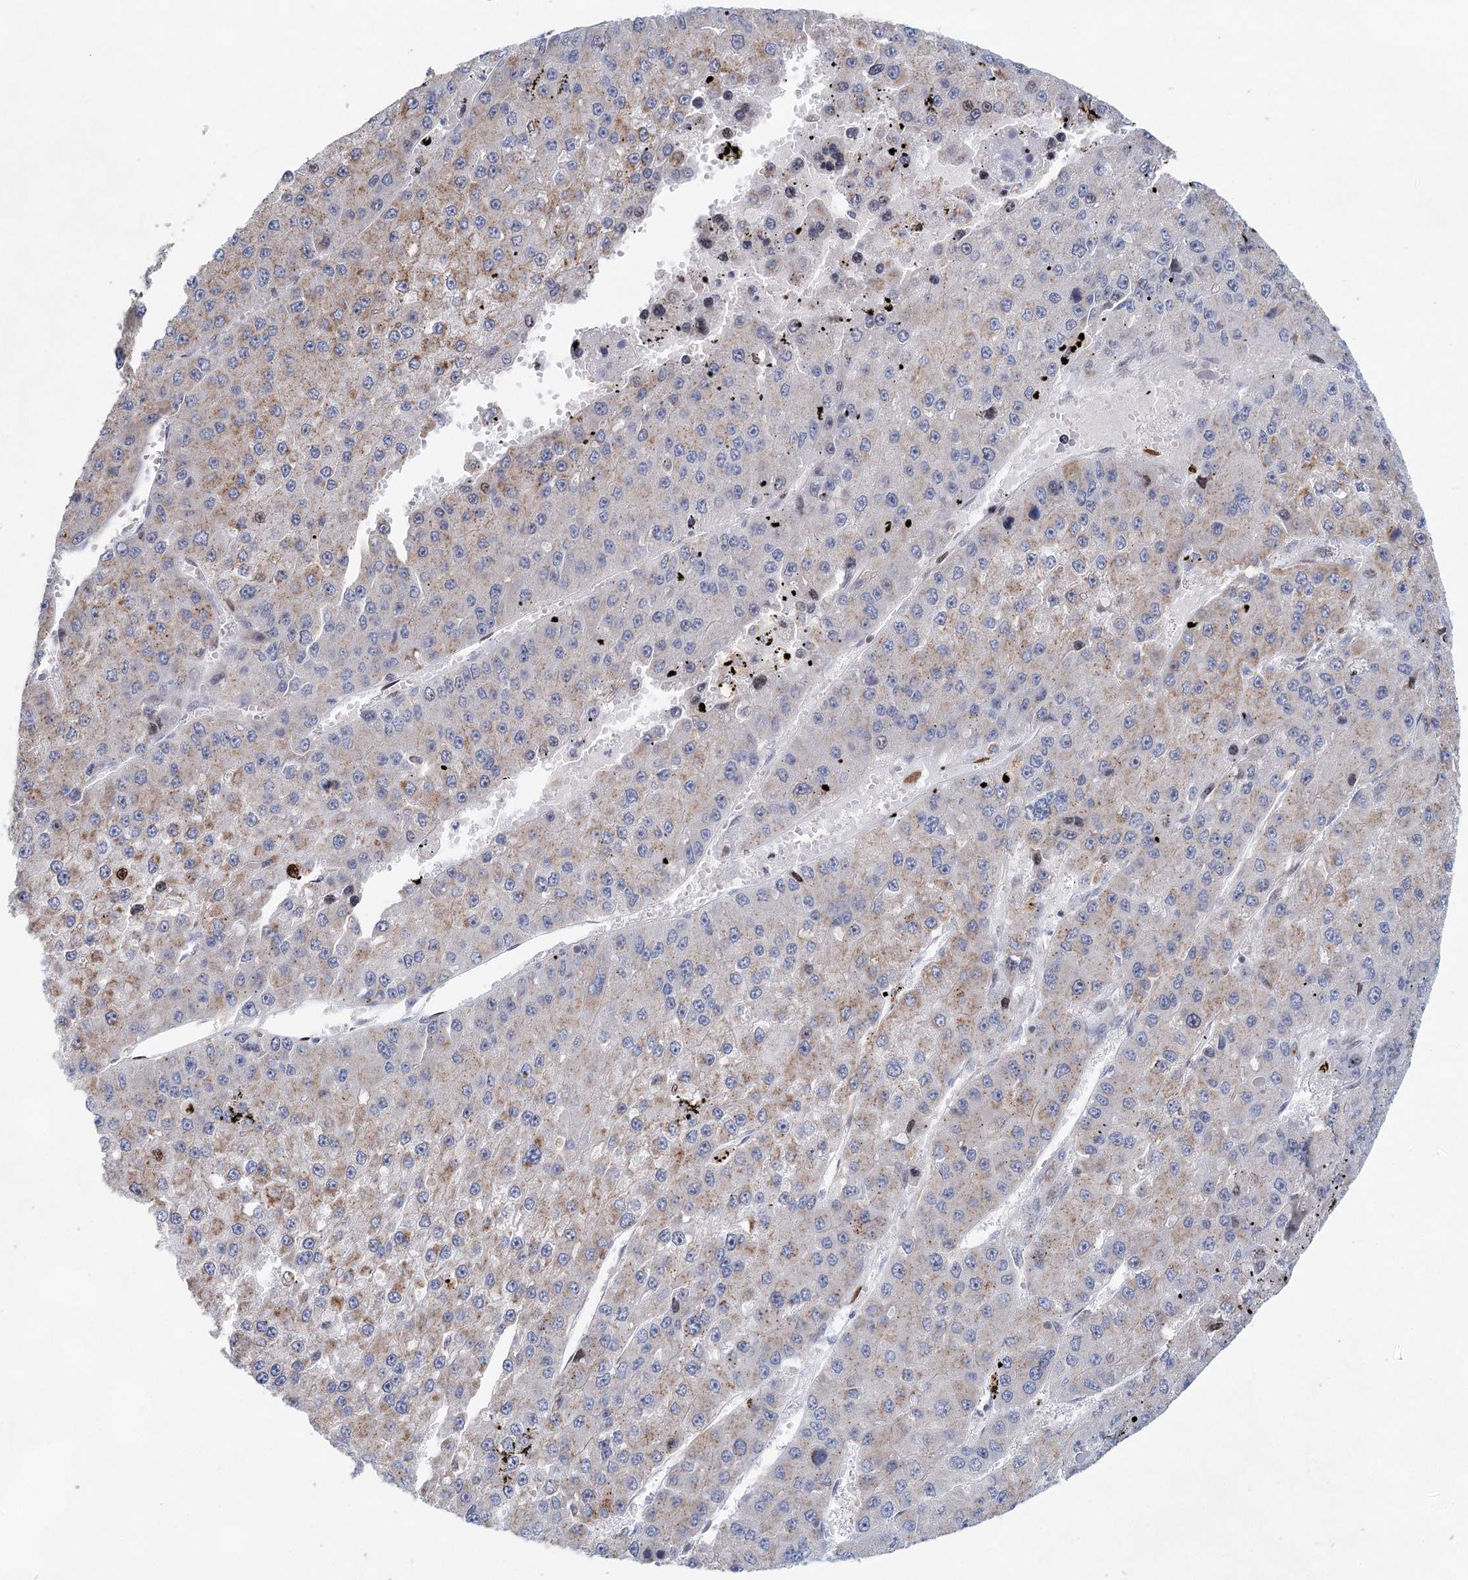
{"staining": {"intensity": "weak", "quantity": "25%-75%", "location": "cytoplasmic/membranous"}, "tissue": "liver cancer", "cell_type": "Tumor cells", "image_type": "cancer", "snomed": [{"axis": "morphology", "description": "Carcinoma, Hepatocellular, NOS"}, {"axis": "topography", "description": "Liver"}], "caption": "This is an image of immunohistochemistry (IHC) staining of liver cancer, which shows weak staining in the cytoplasmic/membranous of tumor cells.", "gene": "XPO6", "patient": {"sex": "female", "age": 73}}